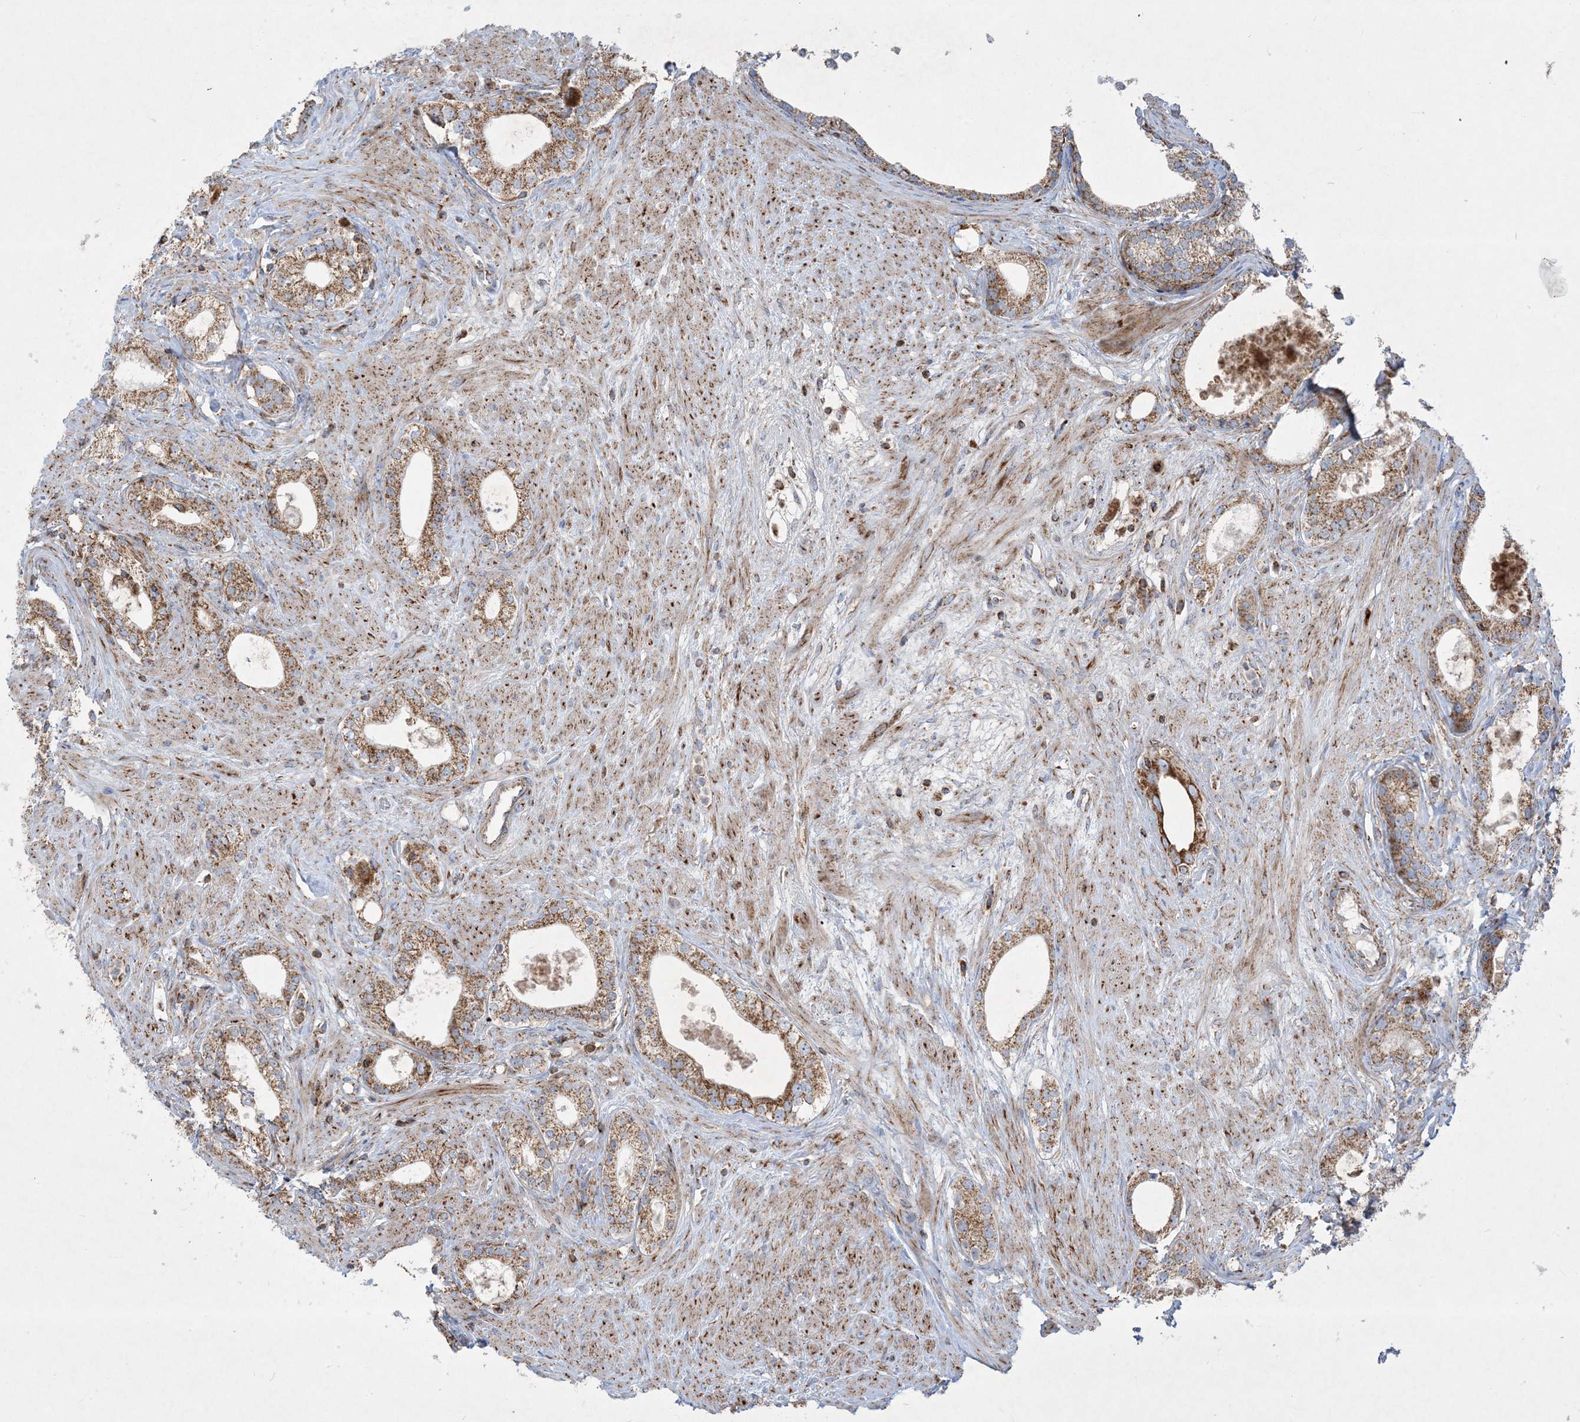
{"staining": {"intensity": "moderate", "quantity": ">75%", "location": "cytoplasmic/membranous"}, "tissue": "prostate cancer", "cell_type": "Tumor cells", "image_type": "cancer", "snomed": [{"axis": "morphology", "description": "Adenocarcinoma, High grade"}, {"axis": "topography", "description": "Prostate"}], "caption": "IHC micrograph of human high-grade adenocarcinoma (prostate) stained for a protein (brown), which displays medium levels of moderate cytoplasmic/membranous positivity in about >75% of tumor cells.", "gene": "BEND4", "patient": {"sex": "male", "age": 63}}